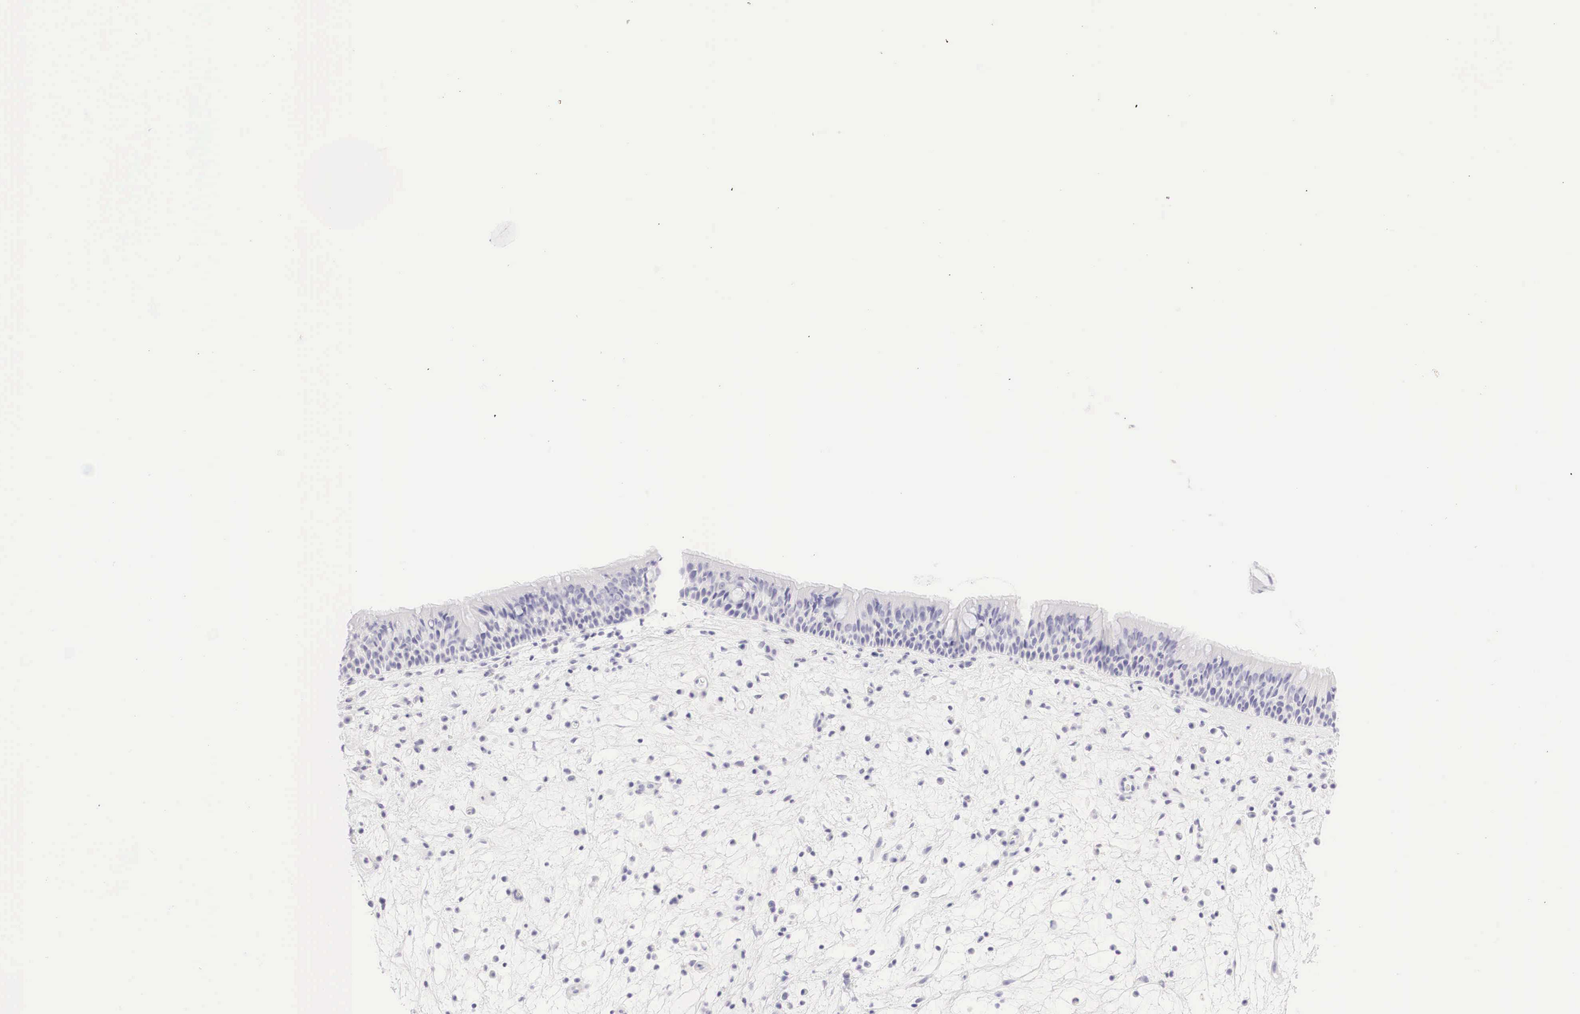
{"staining": {"intensity": "negative", "quantity": "none", "location": "none"}, "tissue": "nasopharynx", "cell_type": "Respiratory epithelial cells", "image_type": "normal", "snomed": [{"axis": "morphology", "description": "Normal tissue, NOS"}, {"axis": "topography", "description": "Nasopharynx"}], "caption": "Immunohistochemistry of unremarkable human nasopharynx demonstrates no staining in respiratory epithelial cells. (Stains: DAB immunohistochemistry (IHC) with hematoxylin counter stain, Microscopy: brightfield microscopy at high magnification).", "gene": "TYR", "patient": {"sex": "male", "age": 63}}